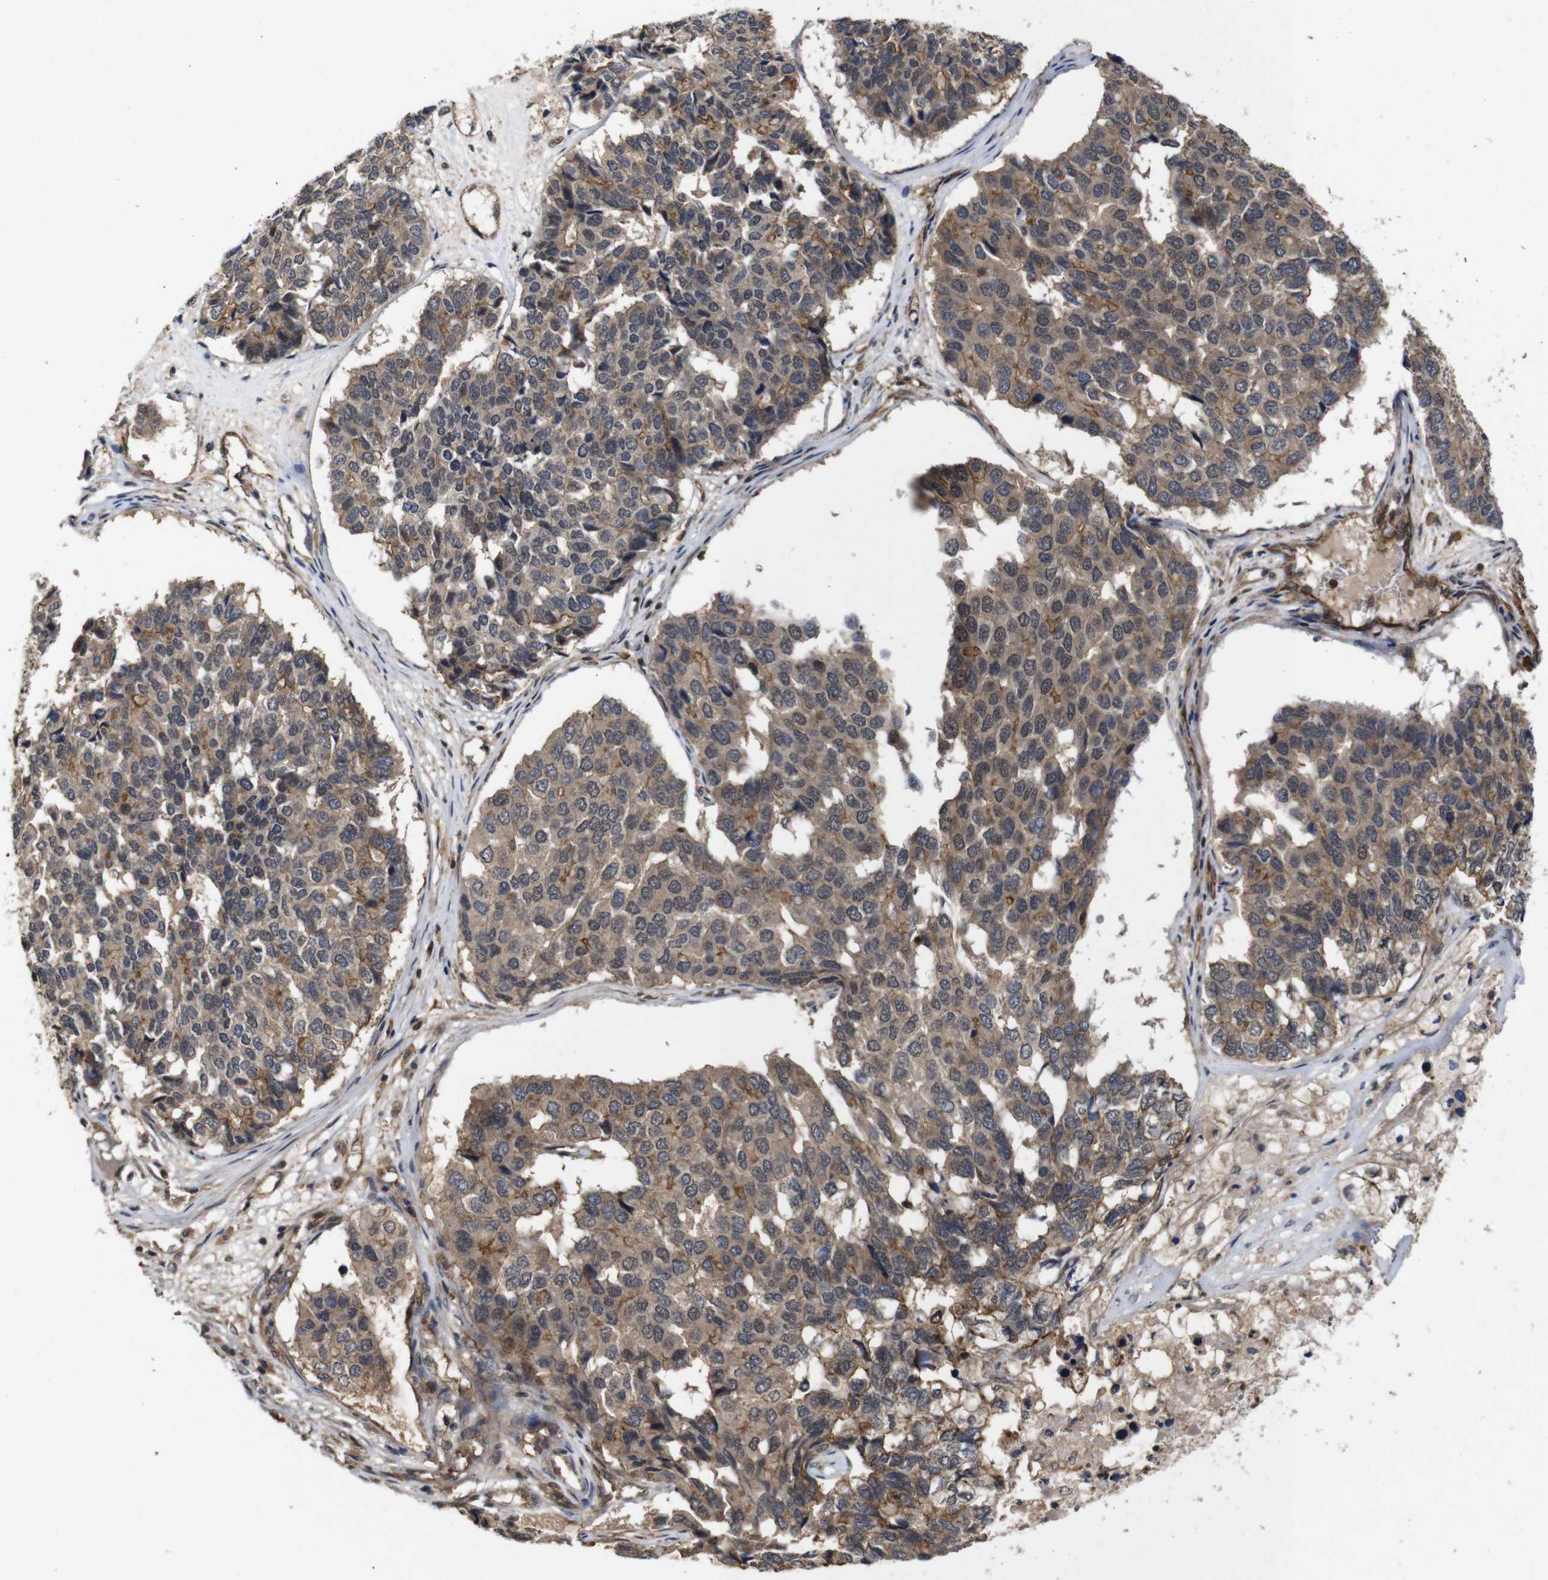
{"staining": {"intensity": "moderate", "quantity": "25%-75%", "location": "cytoplasmic/membranous"}, "tissue": "pancreatic cancer", "cell_type": "Tumor cells", "image_type": "cancer", "snomed": [{"axis": "morphology", "description": "Adenocarcinoma, NOS"}, {"axis": "topography", "description": "Pancreas"}], "caption": "About 25%-75% of tumor cells in pancreatic cancer demonstrate moderate cytoplasmic/membranous protein positivity as visualized by brown immunohistochemical staining.", "gene": "NANOS1", "patient": {"sex": "male", "age": 50}}